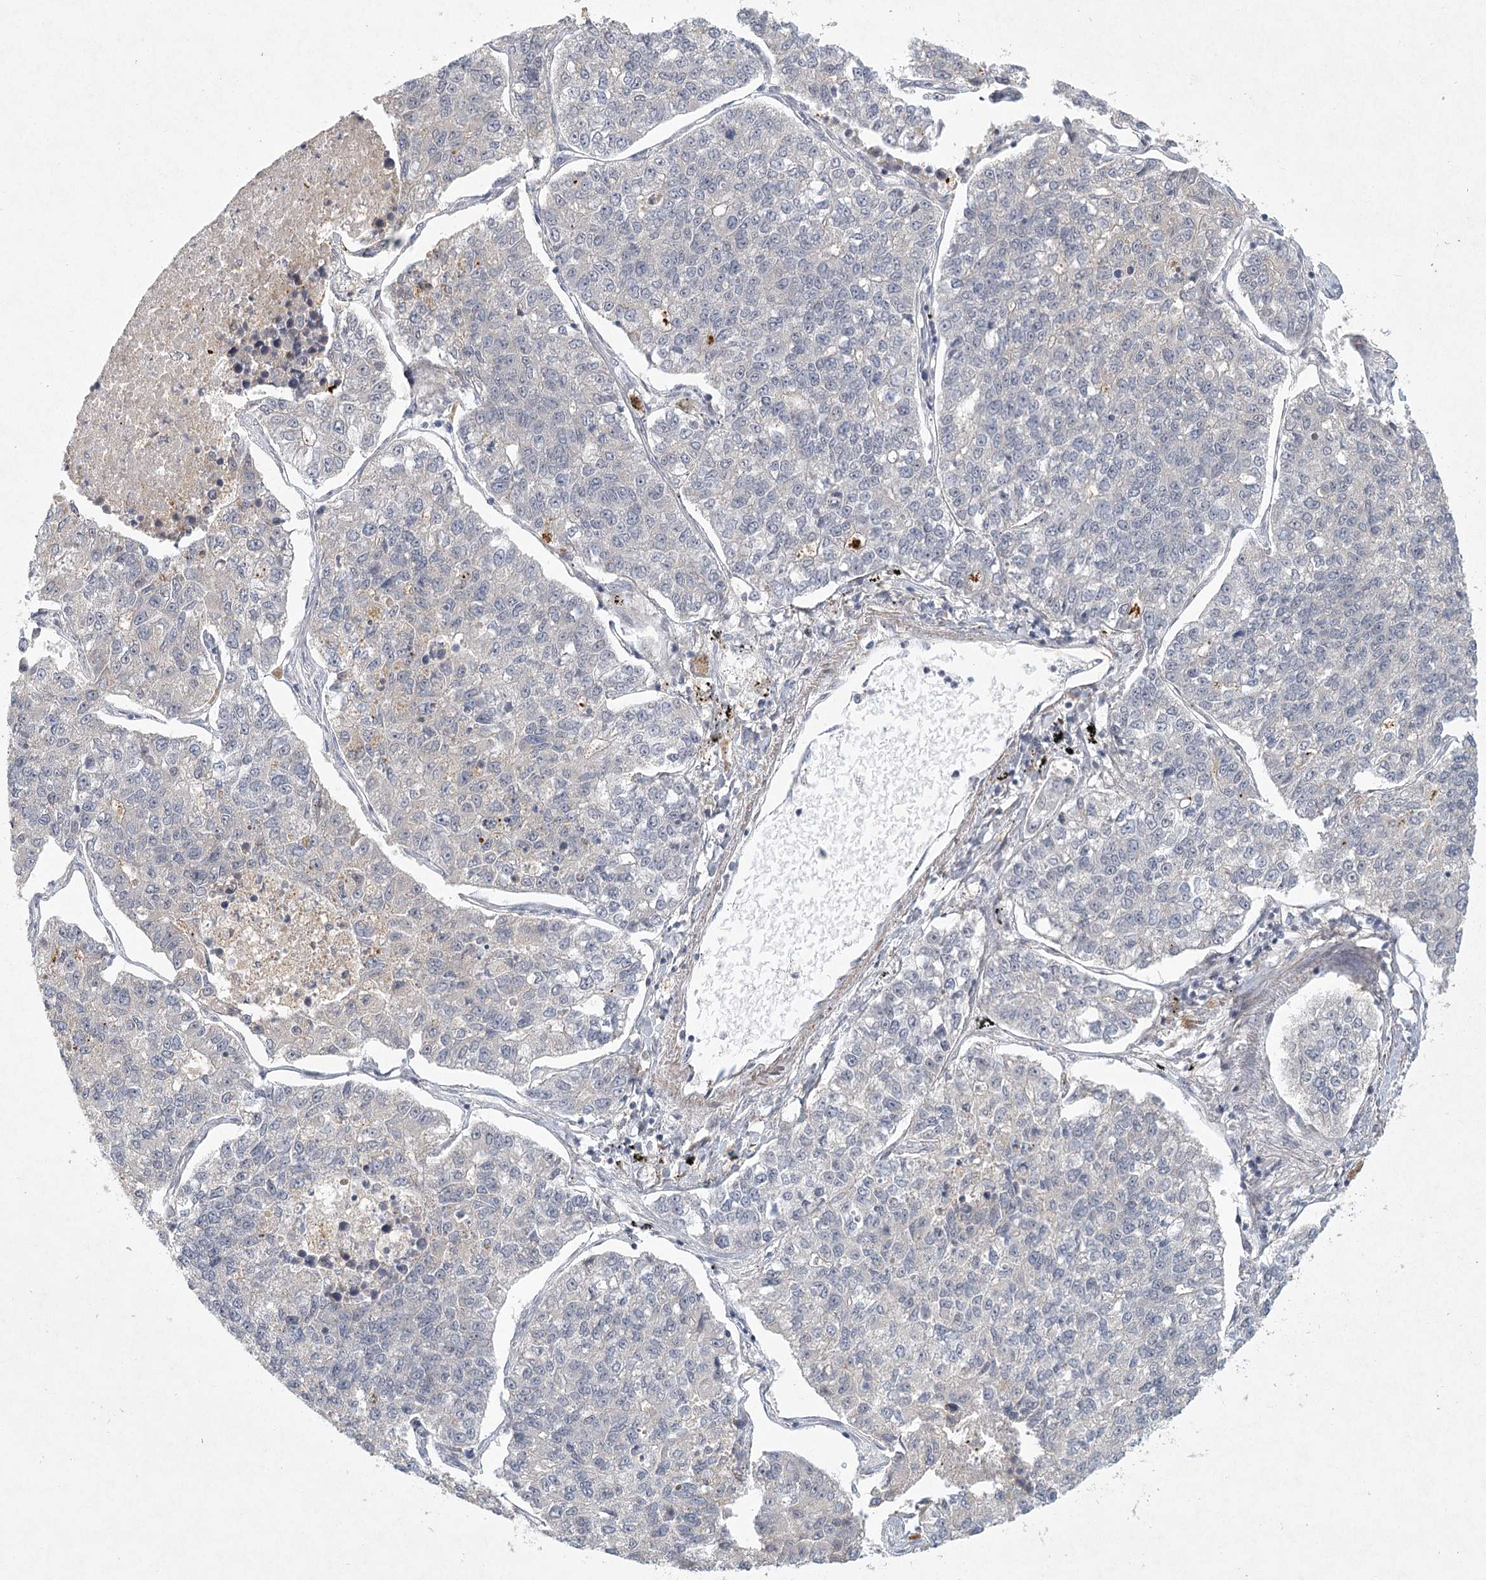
{"staining": {"intensity": "negative", "quantity": "none", "location": "none"}, "tissue": "lung cancer", "cell_type": "Tumor cells", "image_type": "cancer", "snomed": [{"axis": "morphology", "description": "Adenocarcinoma, NOS"}, {"axis": "topography", "description": "Lung"}], "caption": "Immunohistochemical staining of human adenocarcinoma (lung) demonstrates no significant expression in tumor cells.", "gene": "MEPE", "patient": {"sex": "male", "age": 49}}